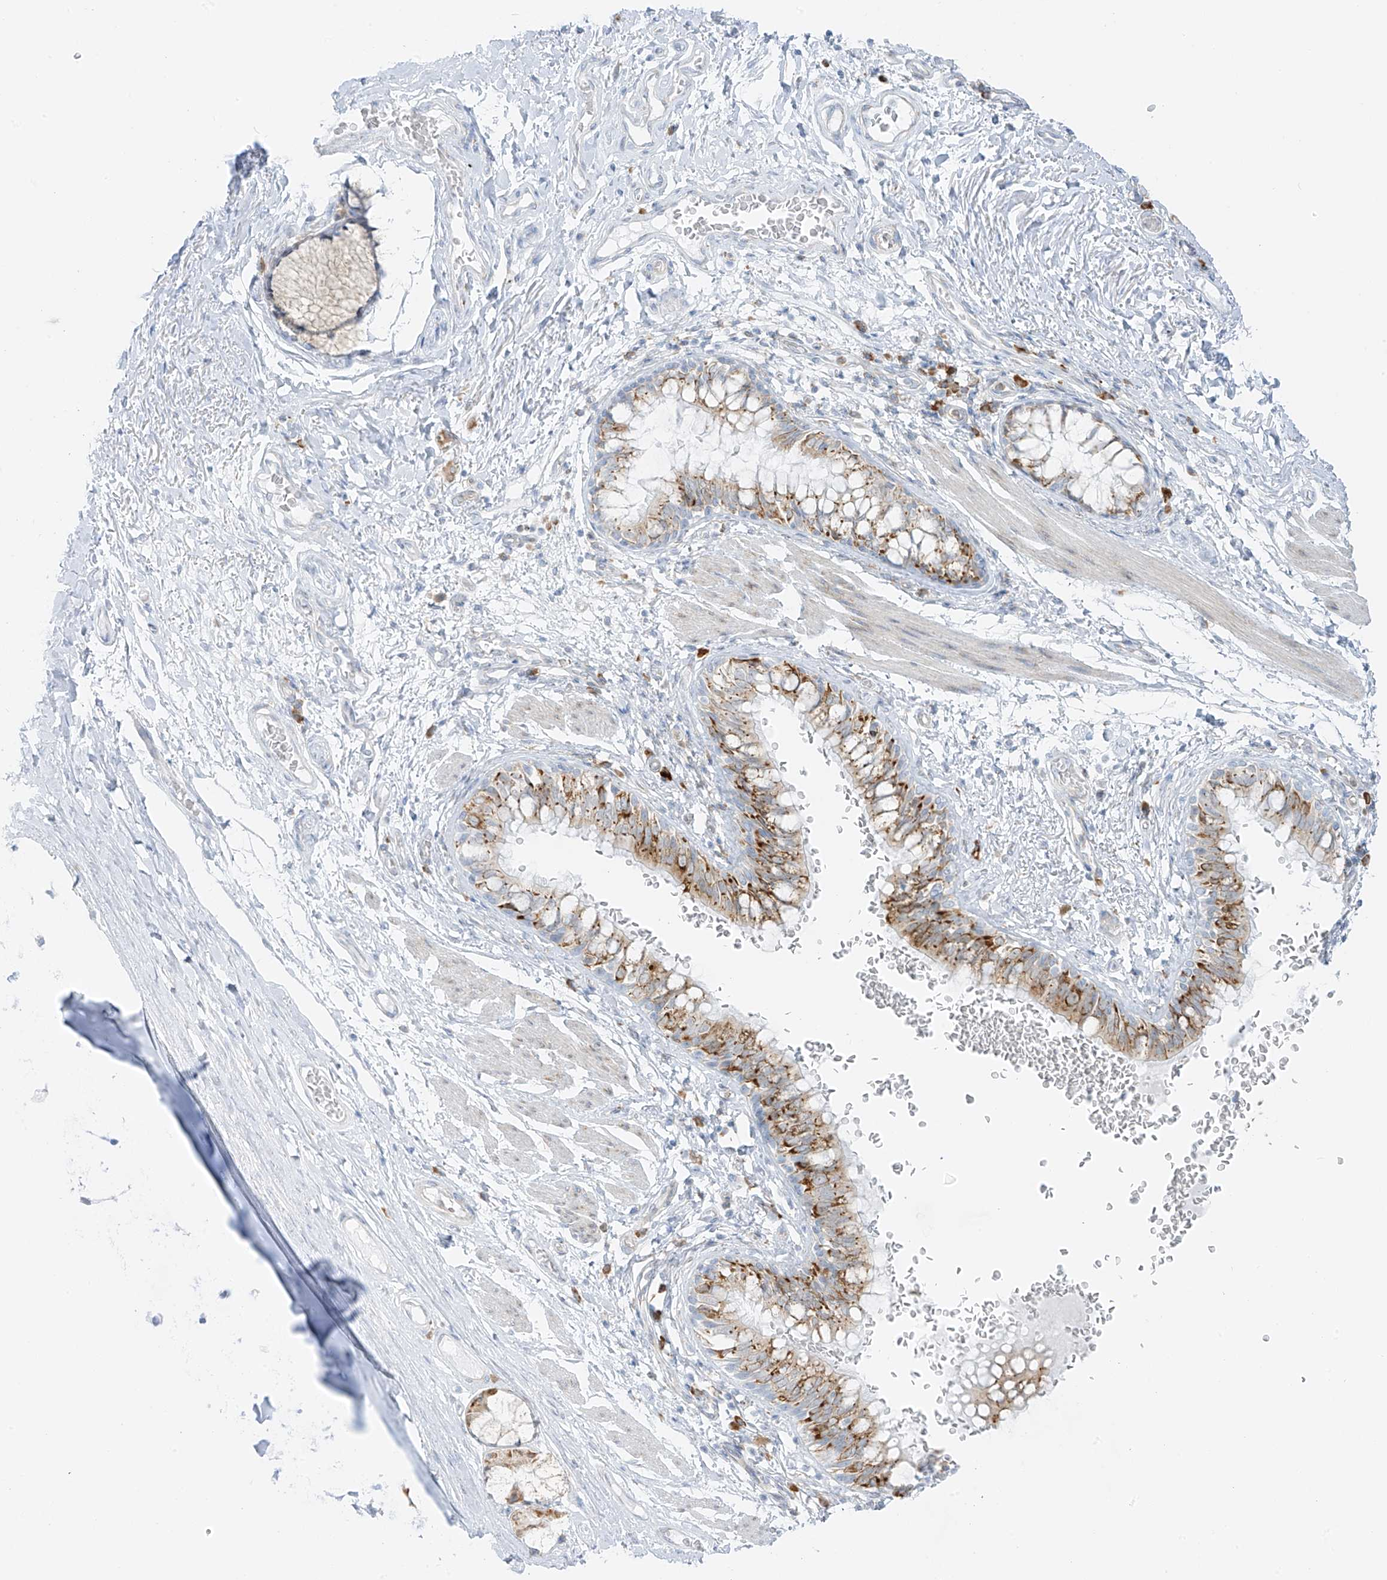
{"staining": {"intensity": "strong", "quantity": "25%-75%", "location": "cytoplasmic/membranous"}, "tissue": "bronchus", "cell_type": "Respiratory epithelial cells", "image_type": "normal", "snomed": [{"axis": "morphology", "description": "Normal tissue, NOS"}, {"axis": "topography", "description": "Cartilage tissue"}, {"axis": "topography", "description": "Bronchus"}], "caption": "Bronchus was stained to show a protein in brown. There is high levels of strong cytoplasmic/membranous staining in about 25%-75% of respiratory epithelial cells. (DAB IHC with brightfield microscopy, high magnification).", "gene": "LRRC59", "patient": {"sex": "female", "age": 36}}